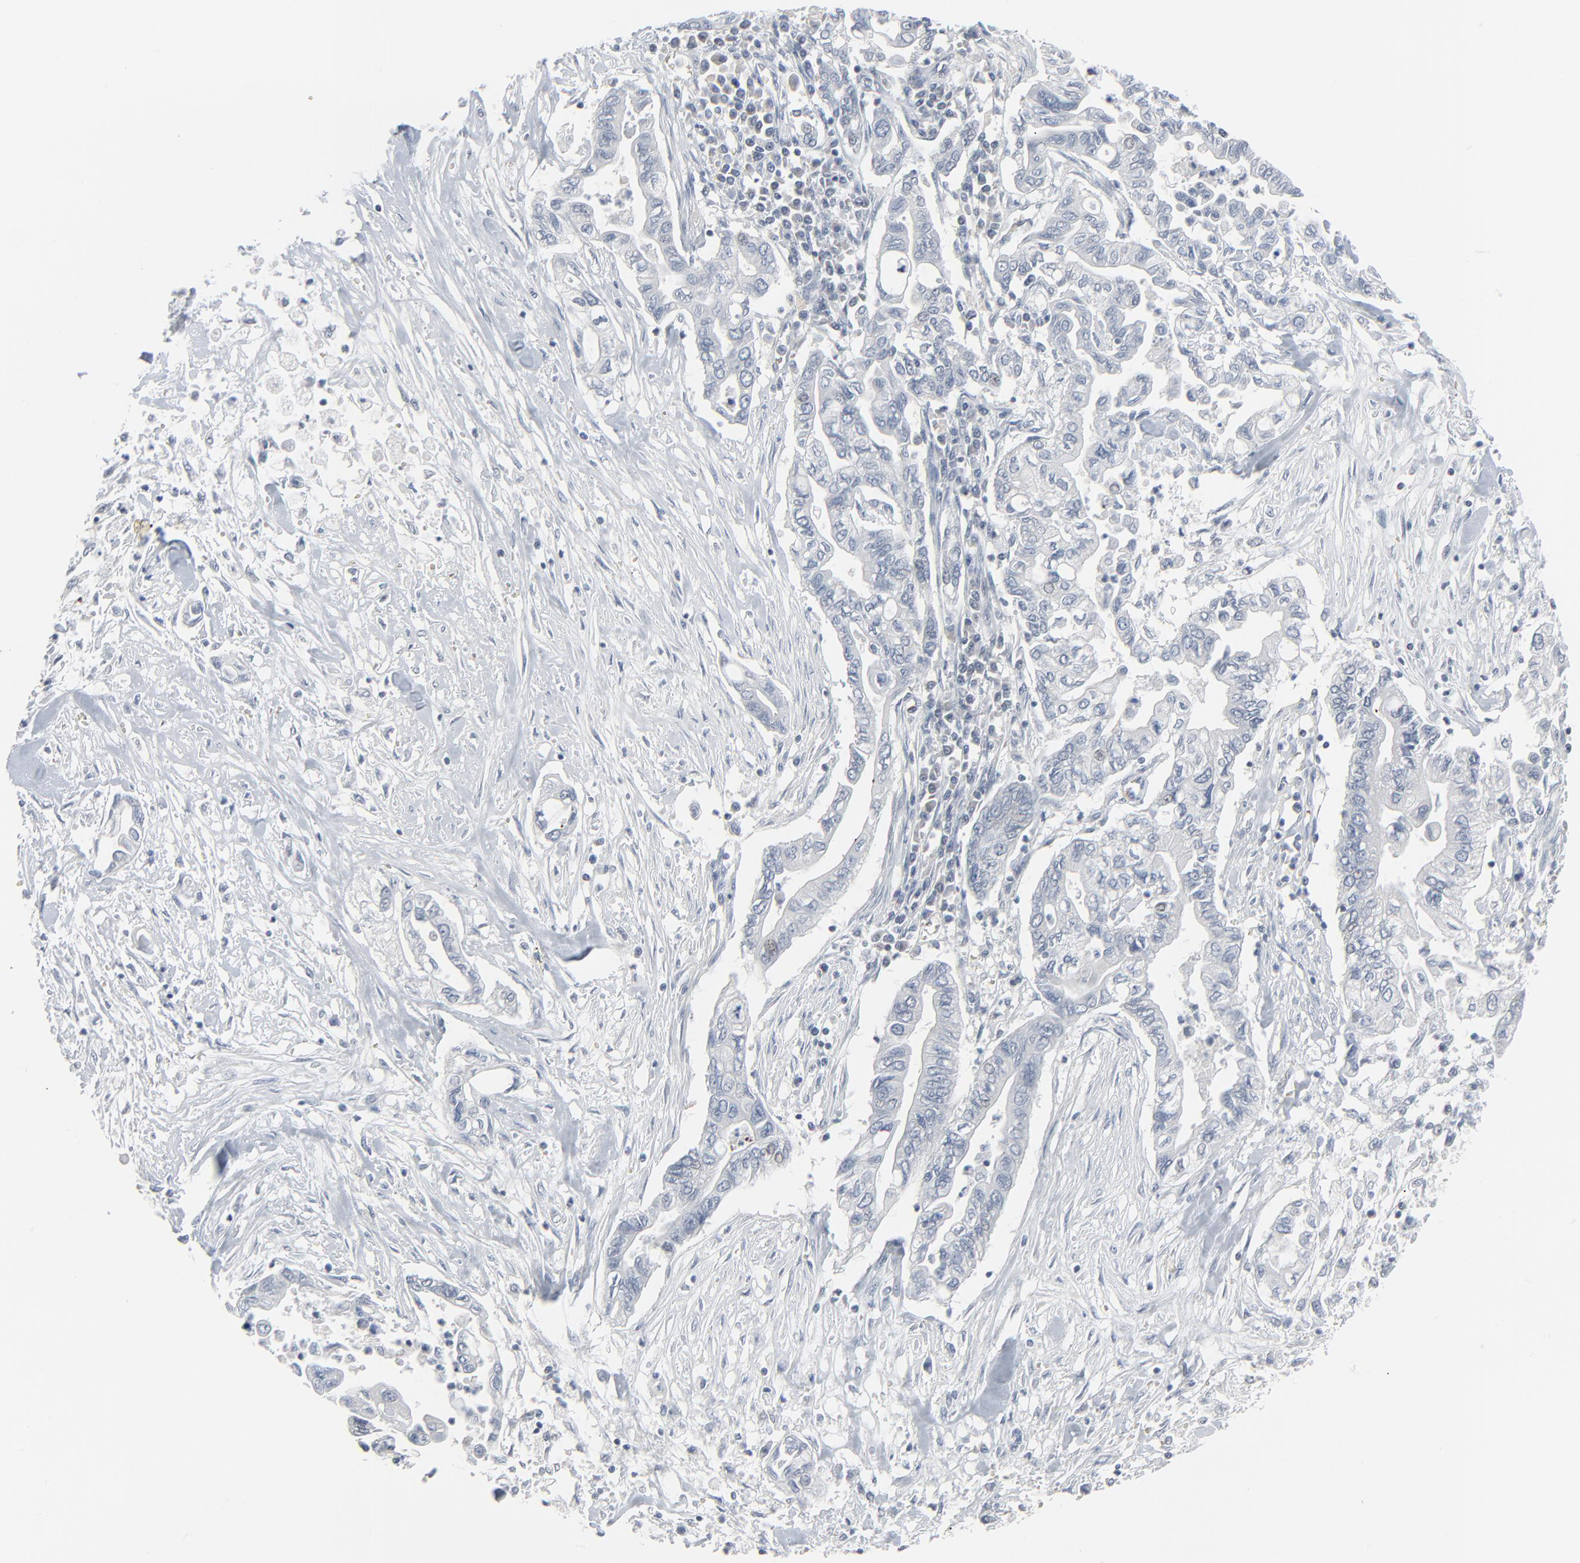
{"staining": {"intensity": "negative", "quantity": "none", "location": "none"}, "tissue": "pancreatic cancer", "cell_type": "Tumor cells", "image_type": "cancer", "snomed": [{"axis": "morphology", "description": "Adenocarcinoma, NOS"}, {"axis": "topography", "description": "Pancreas"}], "caption": "DAB immunohistochemical staining of human pancreatic cancer reveals no significant expression in tumor cells. The staining is performed using DAB brown chromogen with nuclei counter-stained in using hematoxylin.", "gene": "SAGE1", "patient": {"sex": "female", "age": 57}}